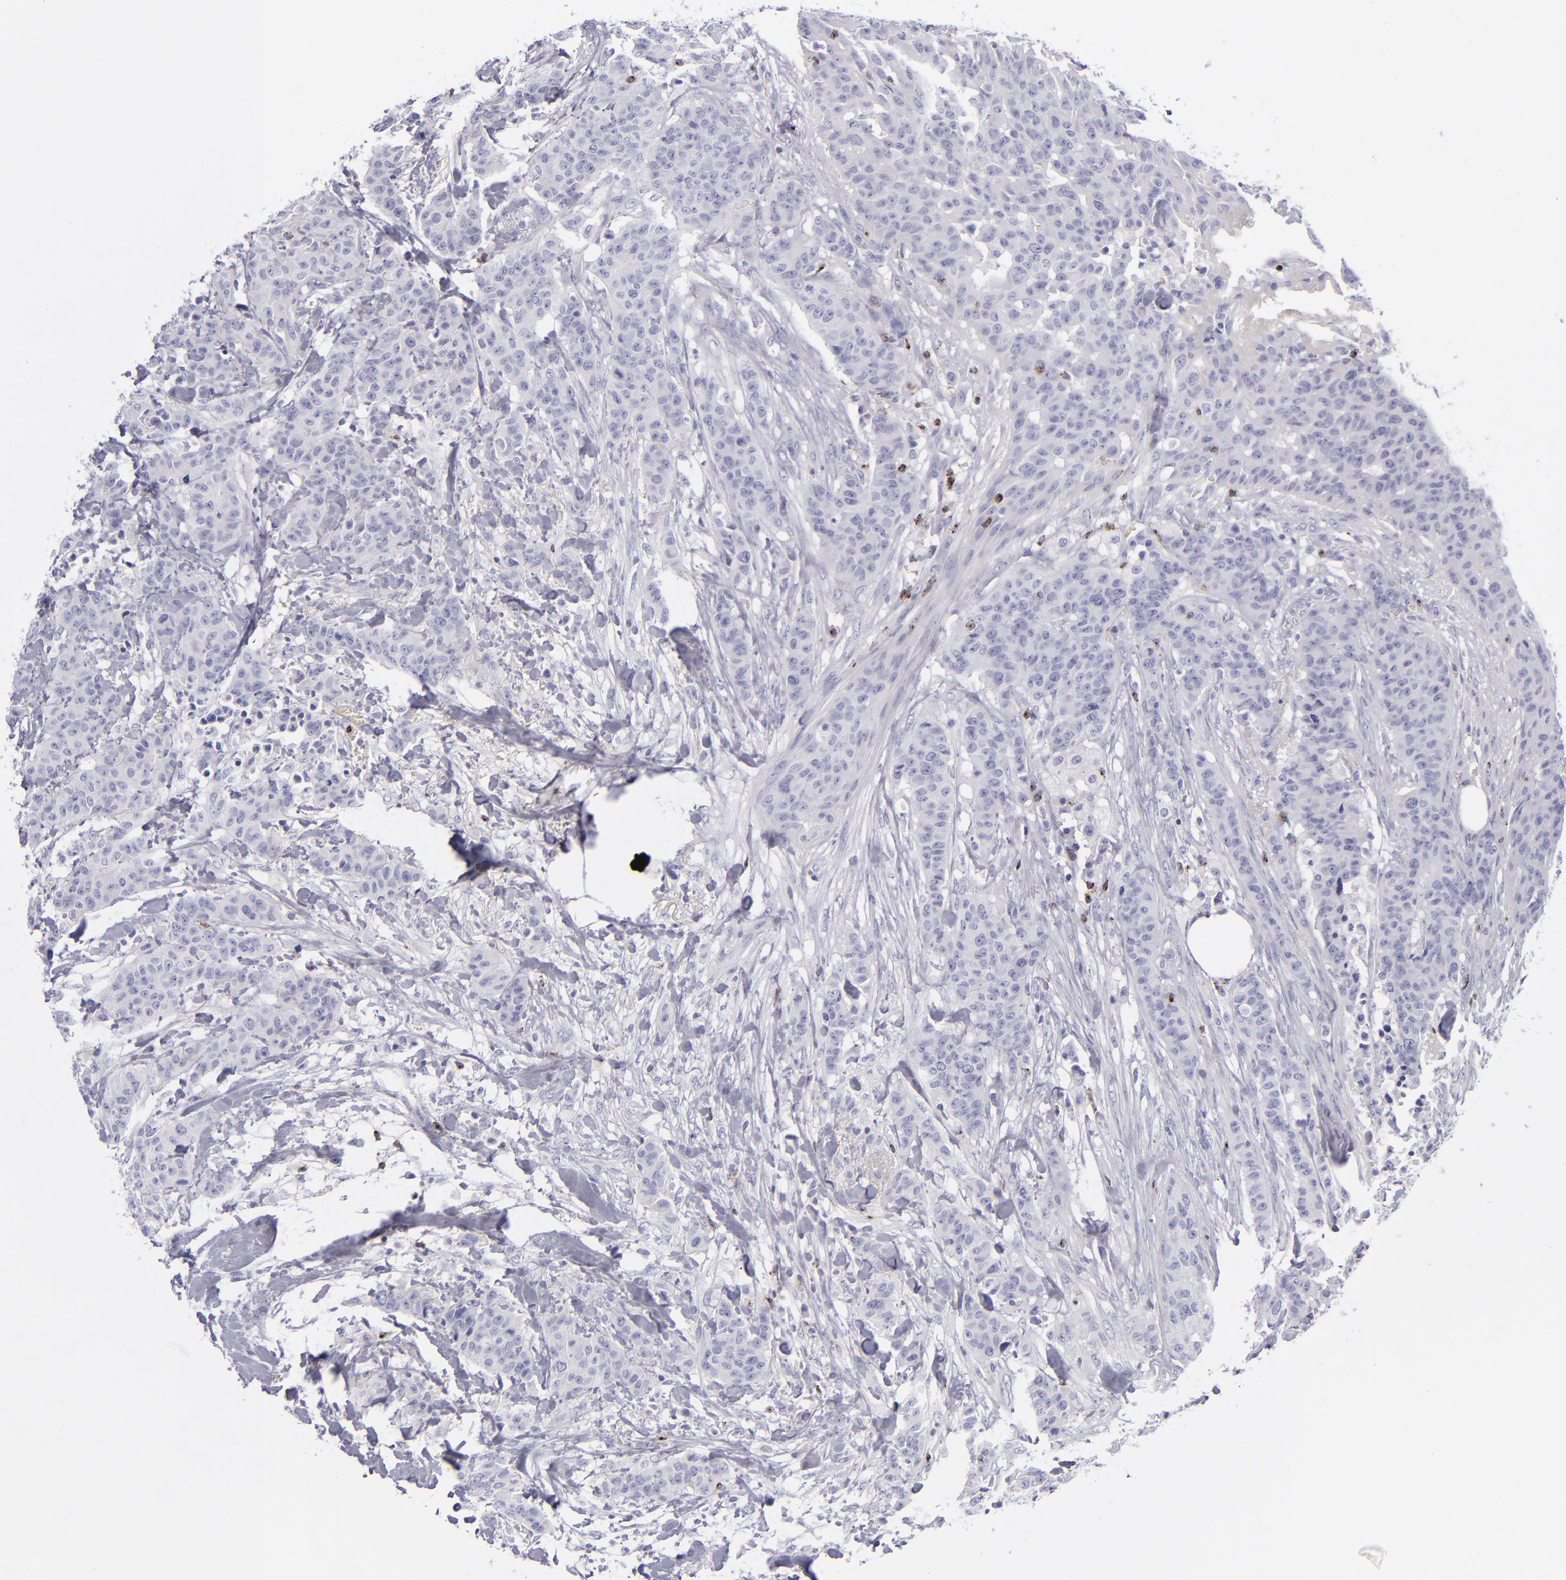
{"staining": {"intensity": "negative", "quantity": "none", "location": "none"}, "tissue": "breast cancer", "cell_type": "Tumor cells", "image_type": "cancer", "snomed": [{"axis": "morphology", "description": "Duct carcinoma"}, {"axis": "topography", "description": "Breast"}], "caption": "IHC micrograph of human intraductal carcinoma (breast) stained for a protein (brown), which demonstrates no positivity in tumor cells.", "gene": "CD2", "patient": {"sex": "female", "age": 40}}